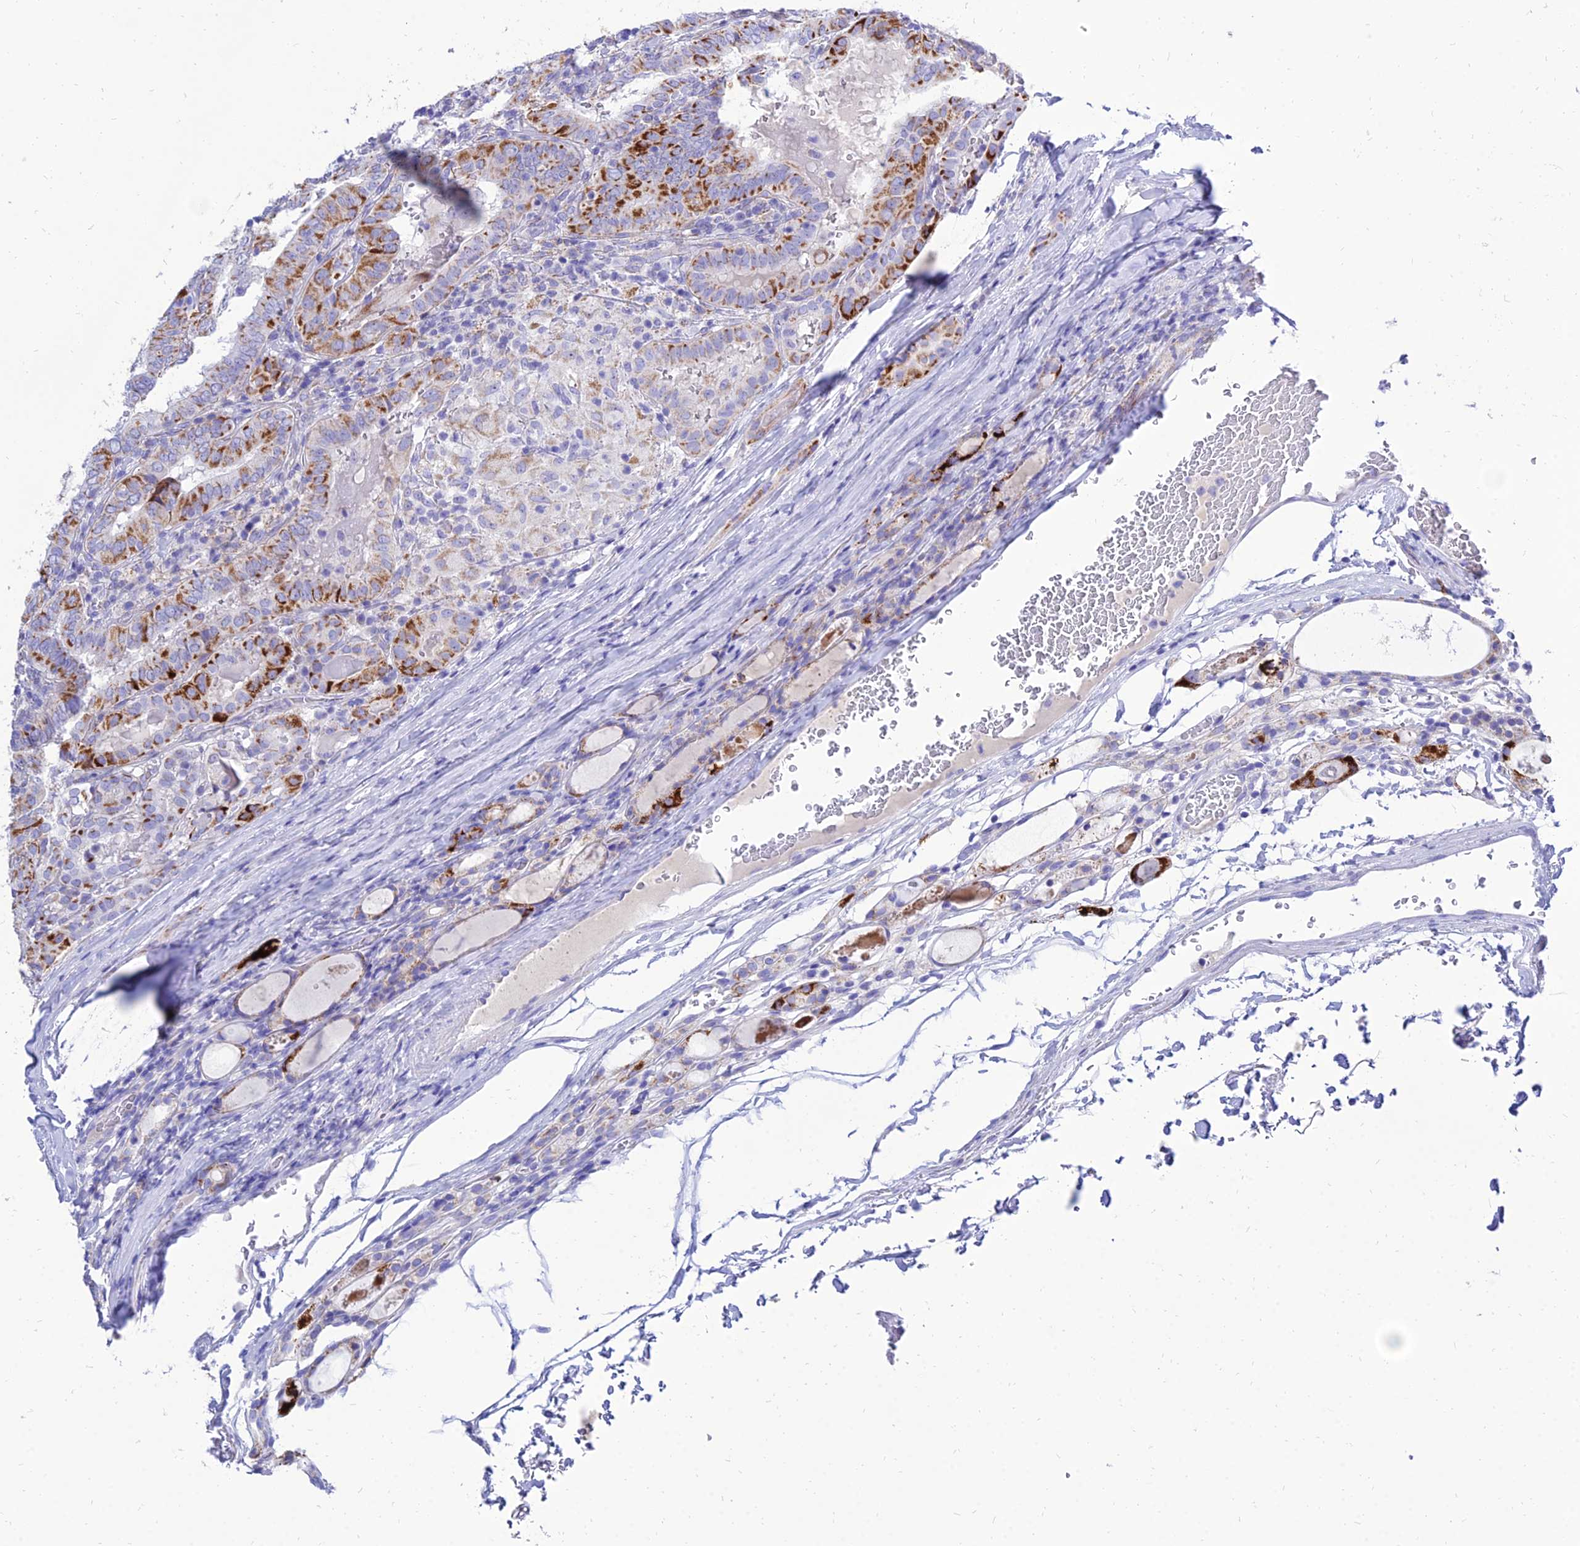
{"staining": {"intensity": "strong", "quantity": "25%-75%", "location": "cytoplasmic/membranous"}, "tissue": "thyroid cancer", "cell_type": "Tumor cells", "image_type": "cancer", "snomed": [{"axis": "morphology", "description": "Papillary adenocarcinoma, NOS"}, {"axis": "topography", "description": "Thyroid gland"}], "caption": "Thyroid cancer stained with IHC shows strong cytoplasmic/membranous staining in approximately 25%-75% of tumor cells. (IHC, brightfield microscopy, high magnification).", "gene": "PKN3", "patient": {"sex": "female", "age": 72}}